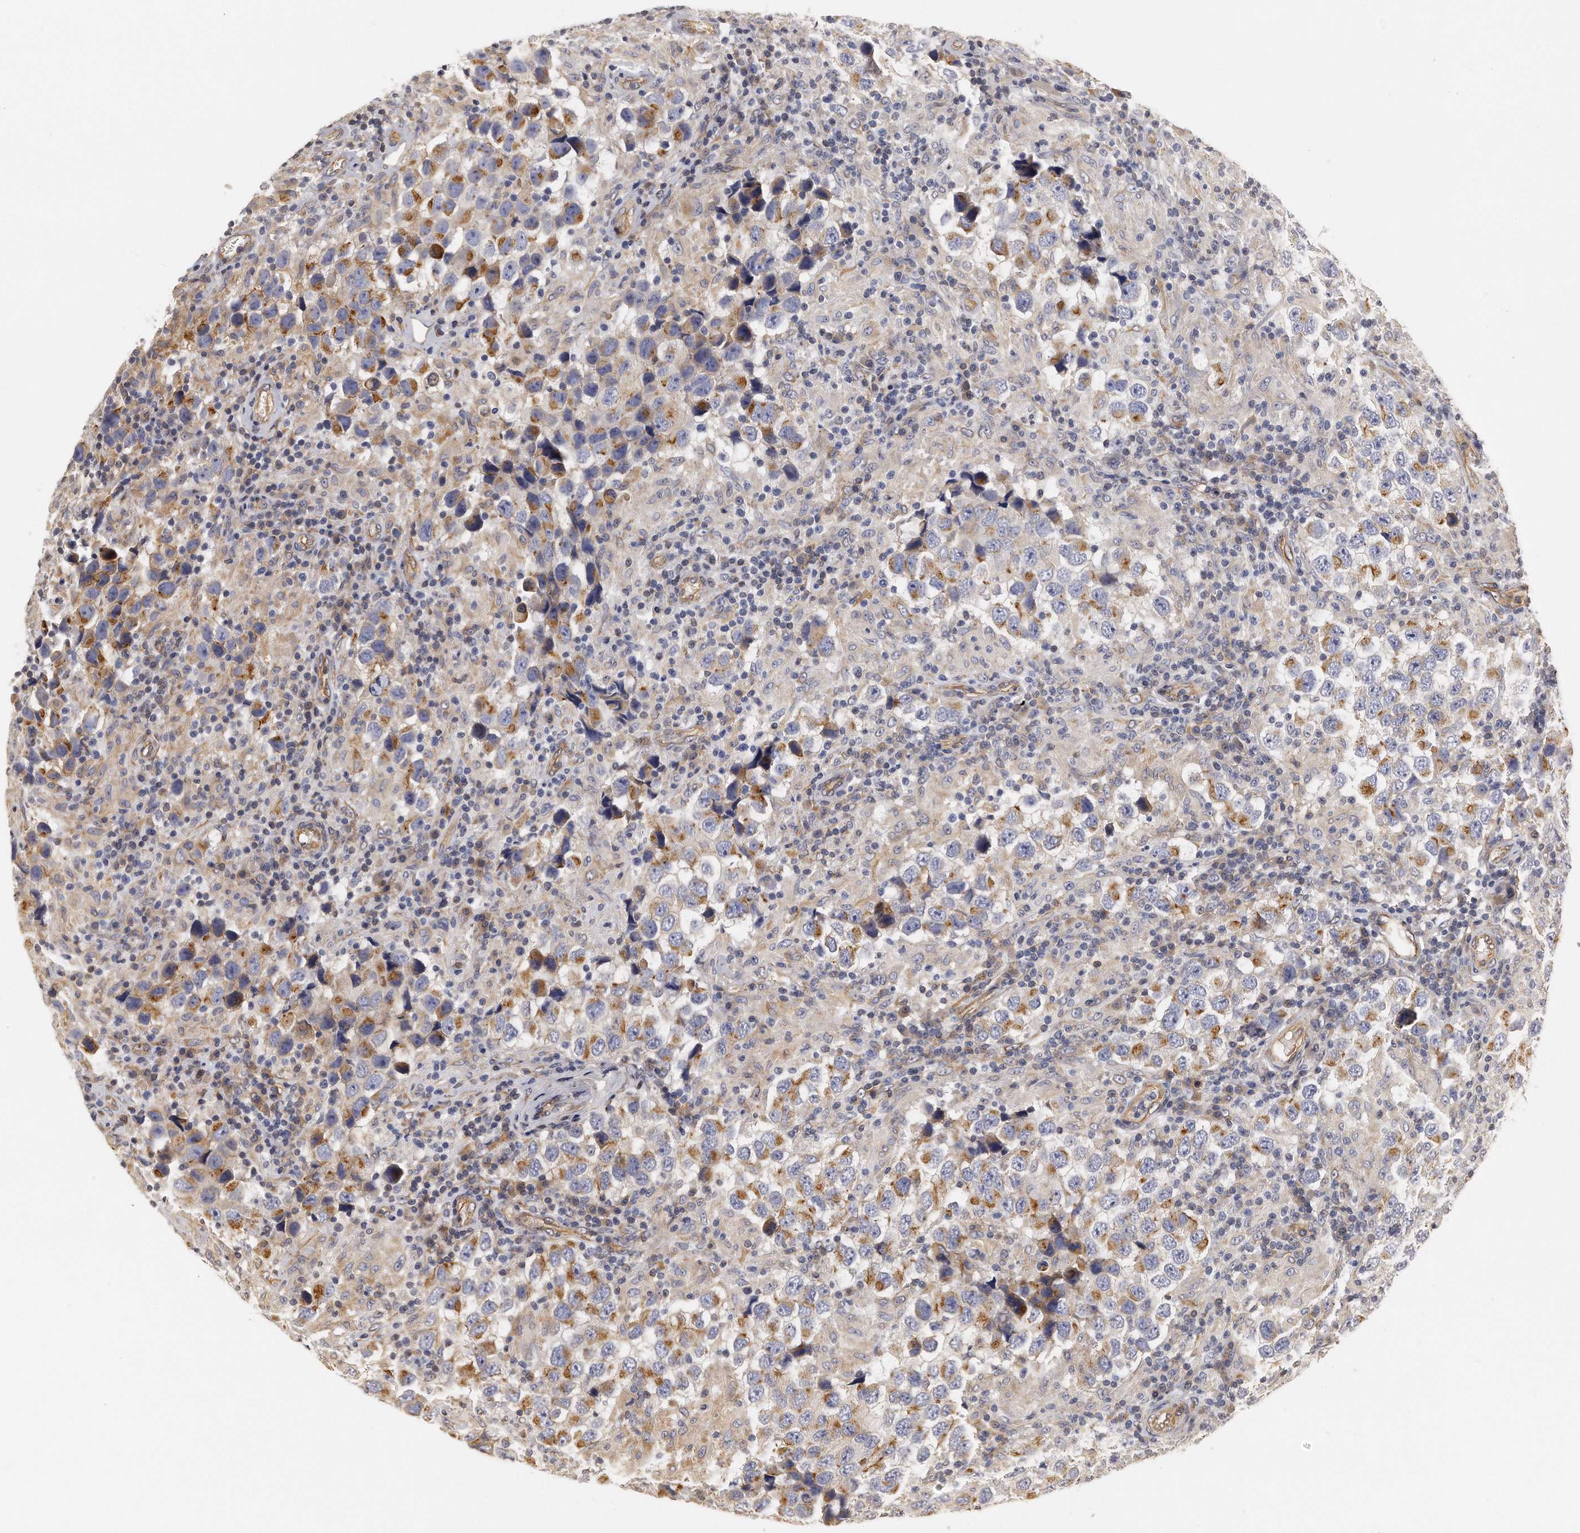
{"staining": {"intensity": "moderate", "quantity": "25%-75%", "location": "cytoplasmic/membranous"}, "tissue": "testis cancer", "cell_type": "Tumor cells", "image_type": "cancer", "snomed": [{"axis": "morphology", "description": "Carcinoma, Embryonal, NOS"}, {"axis": "topography", "description": "Testis"}], "caption": "The micrograph reveals immunohistochemical staining of embryonal carcinoma (testis). There is moderate cytoplasmic/membranous positivity is seen in about 25%-75% of tumor cells.", "gene": "CHST7", "patient": {"sex": "male", "age": 21}}